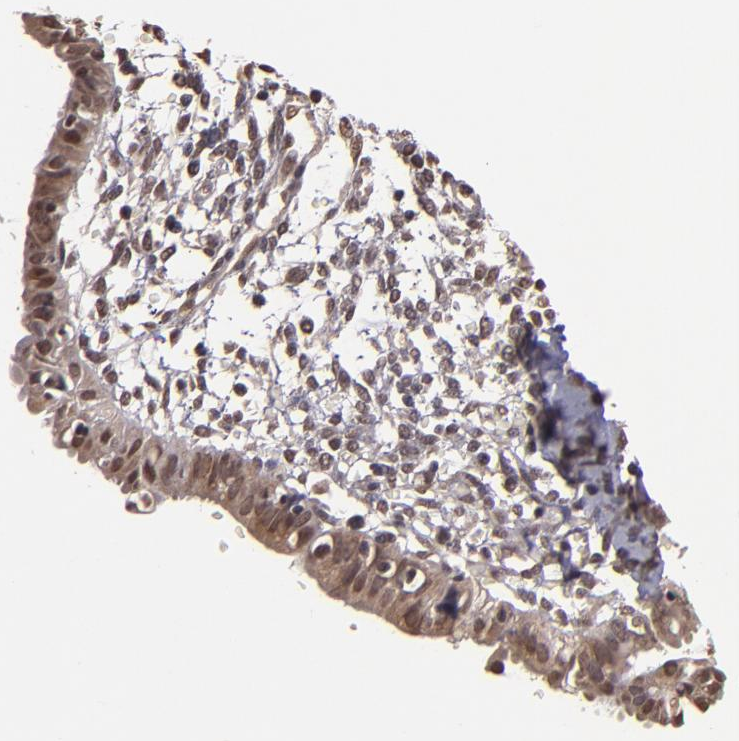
{"staining": {"intensity": "weak", "quantity": "<25%", "location": "cytoplasmic/membranous,nuclear"}, "tissue": "endometrium", "cell_type": "Cells in endometrial stroma", "image_type": "normal", "snomed": [{"axis": "morphology", "description": "Normal tissue, NOS"}, {"axis": "topography", "description": "Endometrium"}], "caption": "High power microscopy image of an immunohistochemistry (IHC) photomicrograph of unremarkable endometrium, revealing no significant expression in cells in endometrial stroma. The staining was performed using DAB to visualize the protein expression in brown, while the nuclei were stained in blue with hematoxylin (Magnification: 20x).", "gene": "CUL1", "patient": {"sex": "female", "age": 61}}